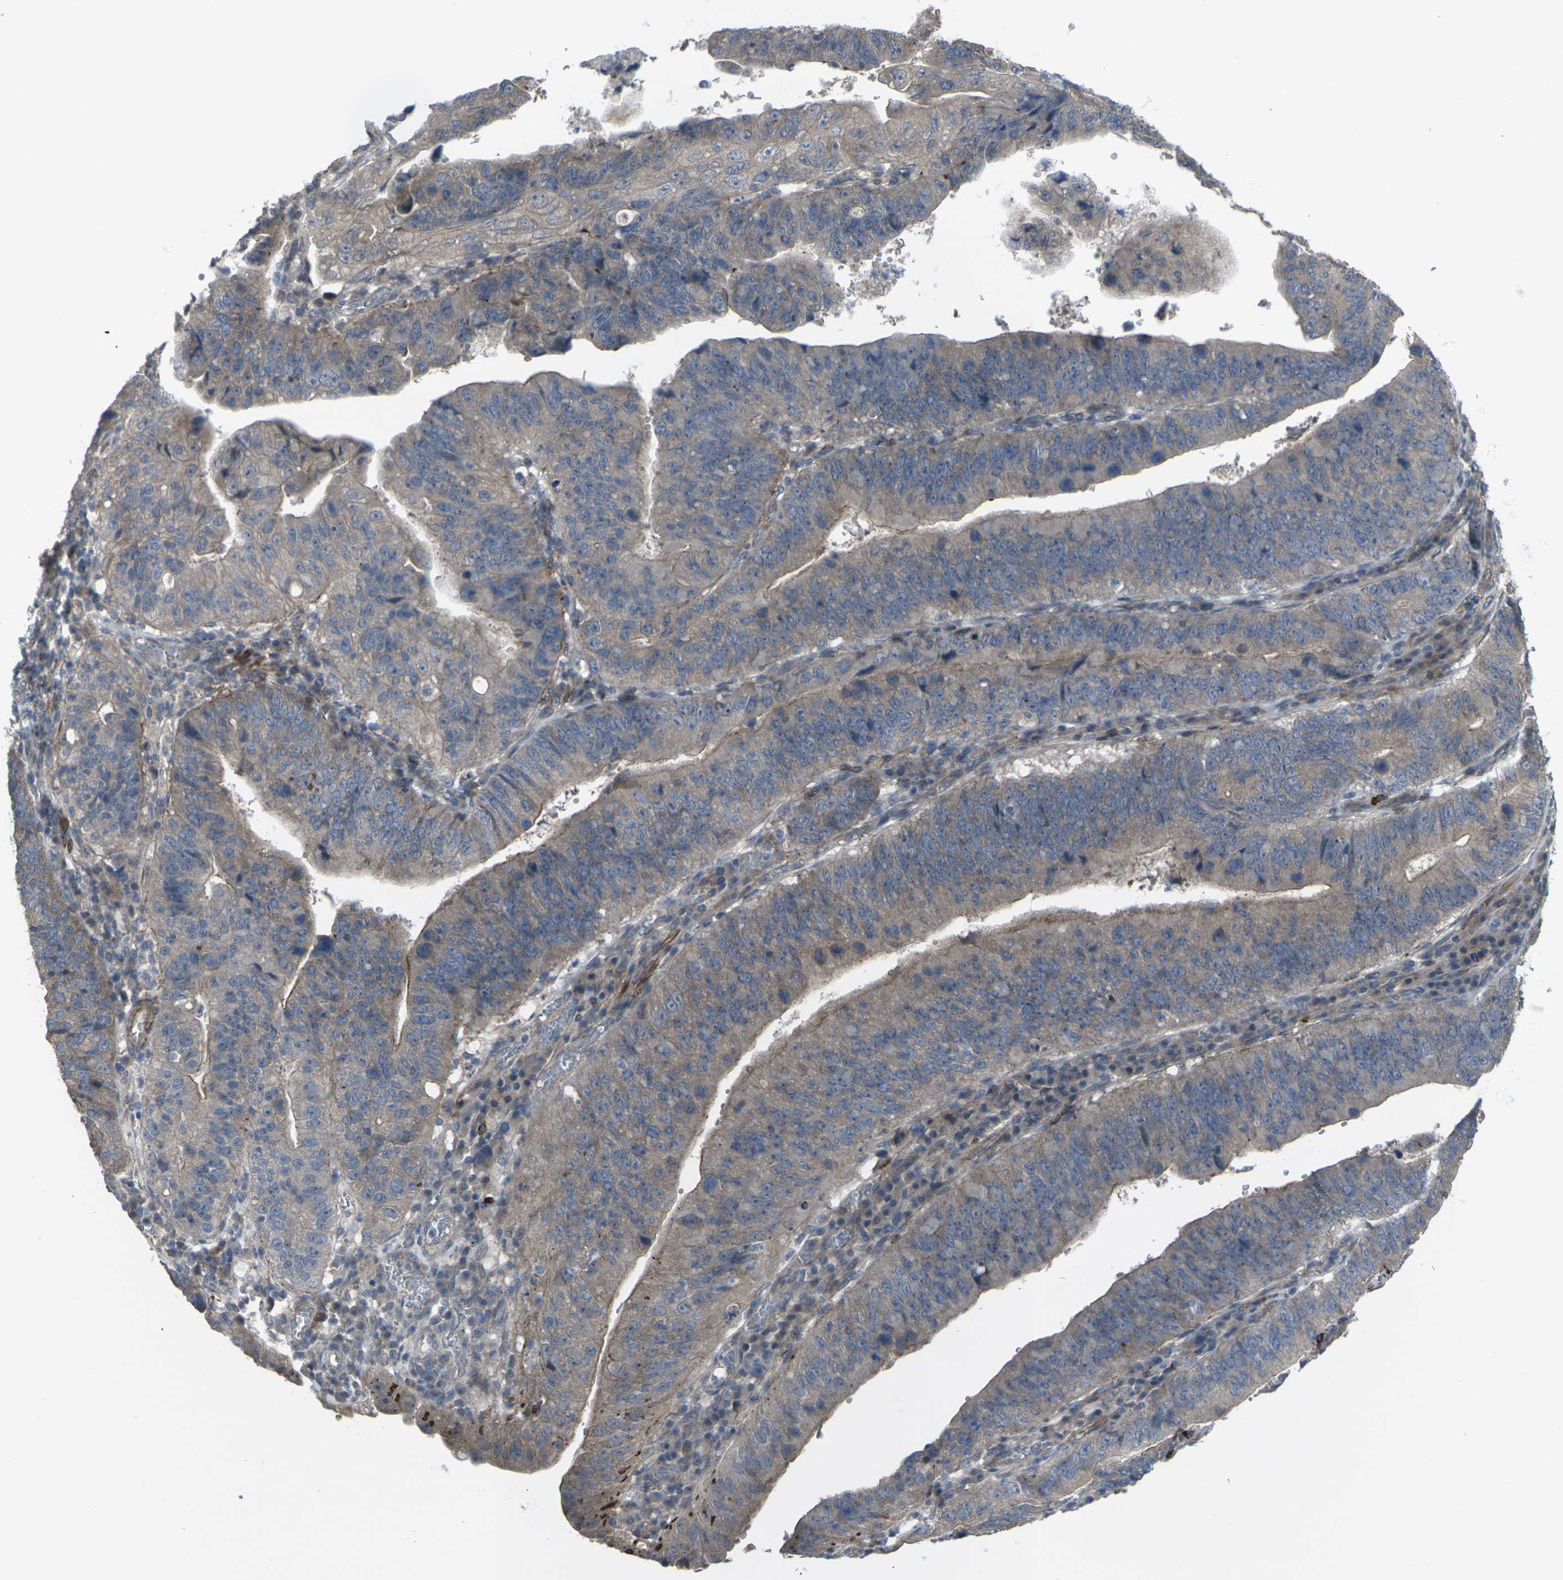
{"staining": {"intensity": "weak", "quantity": ">75%", "location": "cytoplasmic/membranous"}, "tissue": "stomach cancer", "cell_type": "Tumor cells", "image_type": "cancer", "snomed": [{"axis": "morphology", "description": "Adenocarcinoma, NOS"}, {"axis": "topography", "description": "Stomach"}], "caption": "Immunohistochemical staining of human adenocarcinoma (stomach) displays weak cytoplasmic/membranous protein staining in approximately >75% of tumor cells.", "gene": "CCR10", "patient": {"sex": "male", "age": 59}}